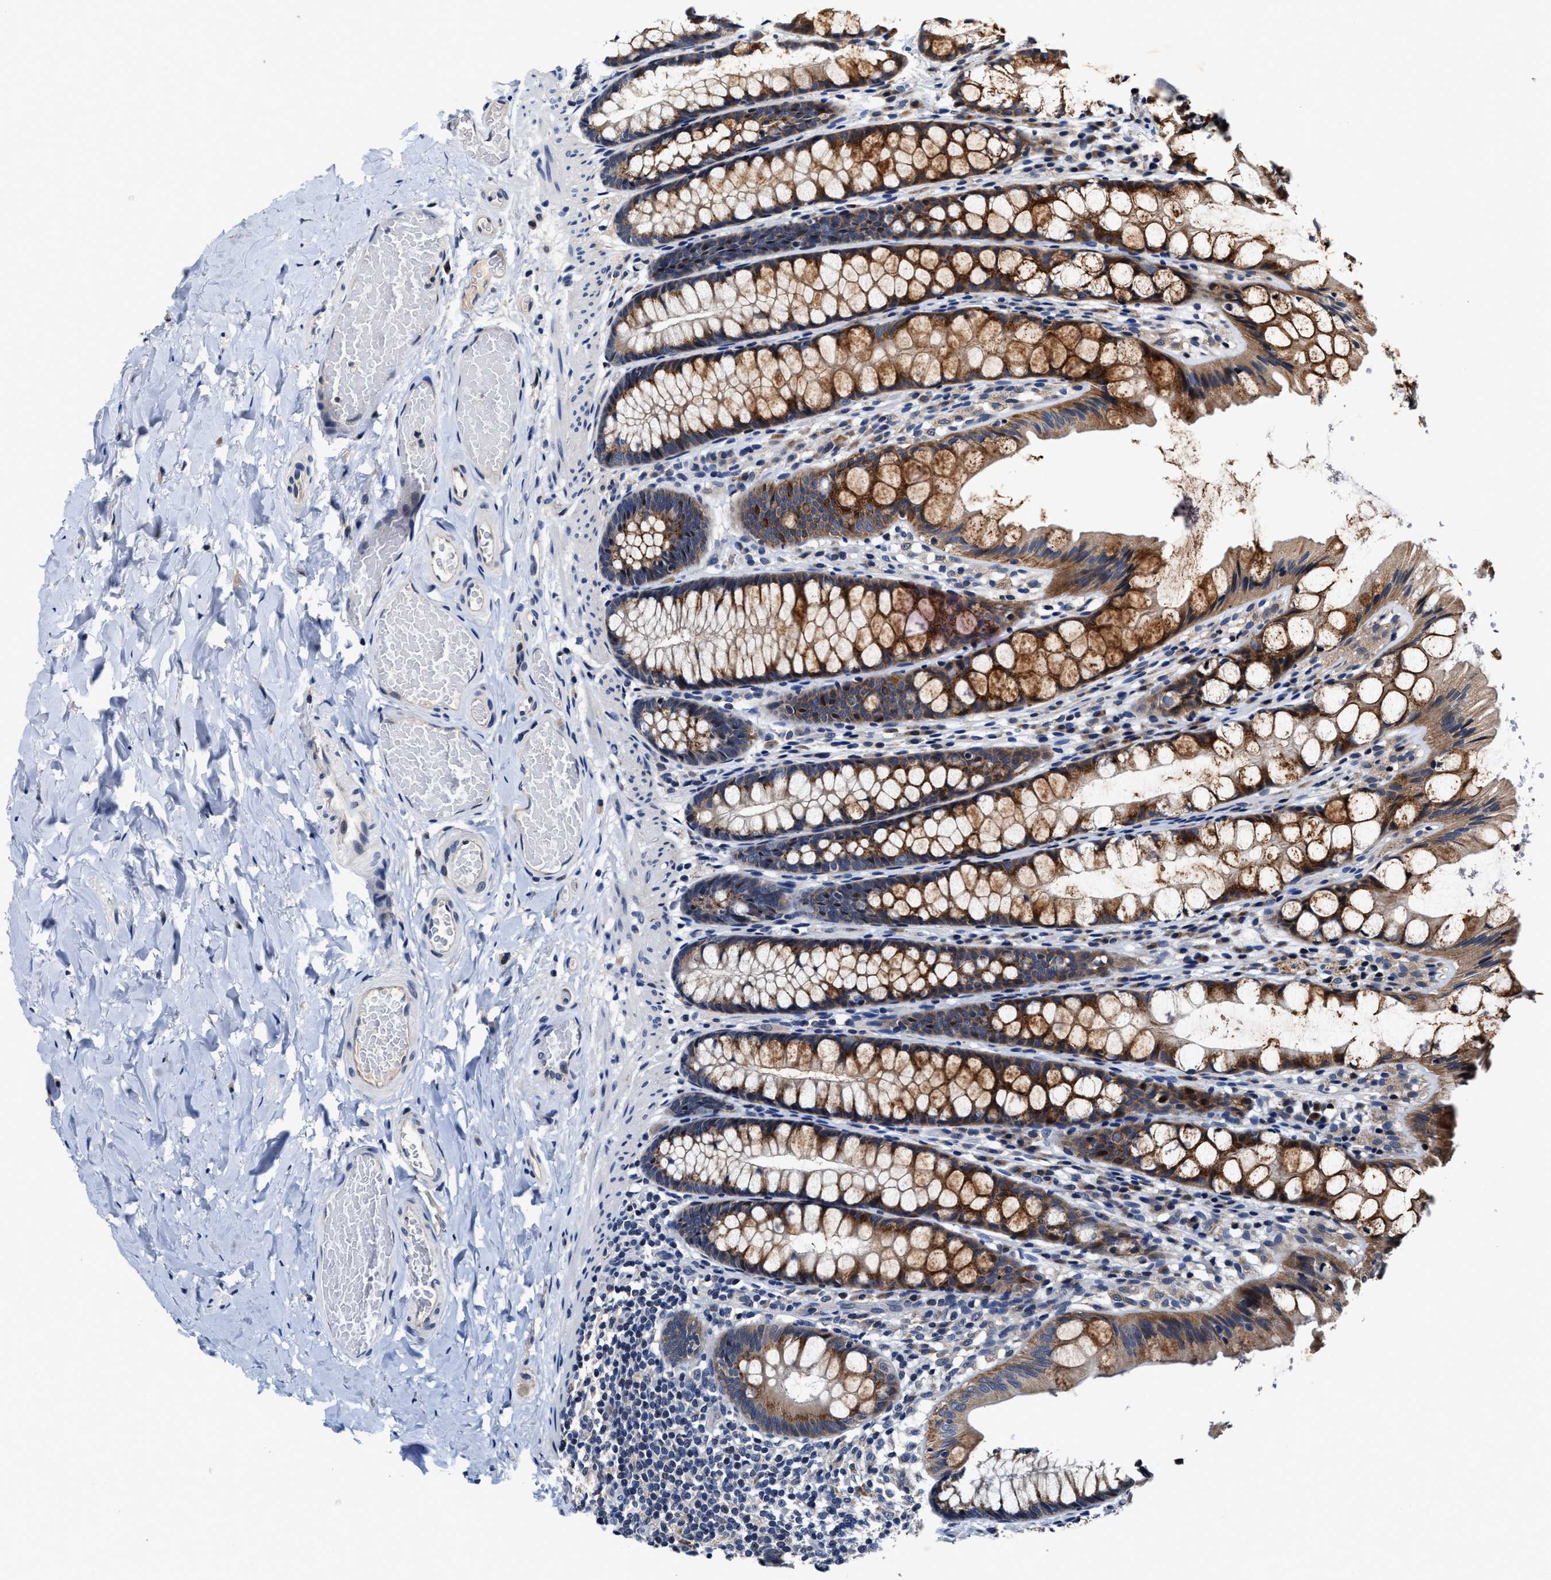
{"staining": {"intensity": "weak", "quantity": "25%-75%", "location": "cytoplasmic/membranous"}, "tissue": "colon", "cell_type": "Endothelial cells", "image_type": "normal", "snomed": [{"axis": "morphology", "description": "Normal tissue, NOS"}, {"axis": "topography", "description": "Colon"}], "caption": "Weak cytoplasmic/membranous protein staining is appreciated in about 25%-75% of endothelial cells in colon.", "gene": "TMEM53", "patient": {"sex": "male", "age": 47}}